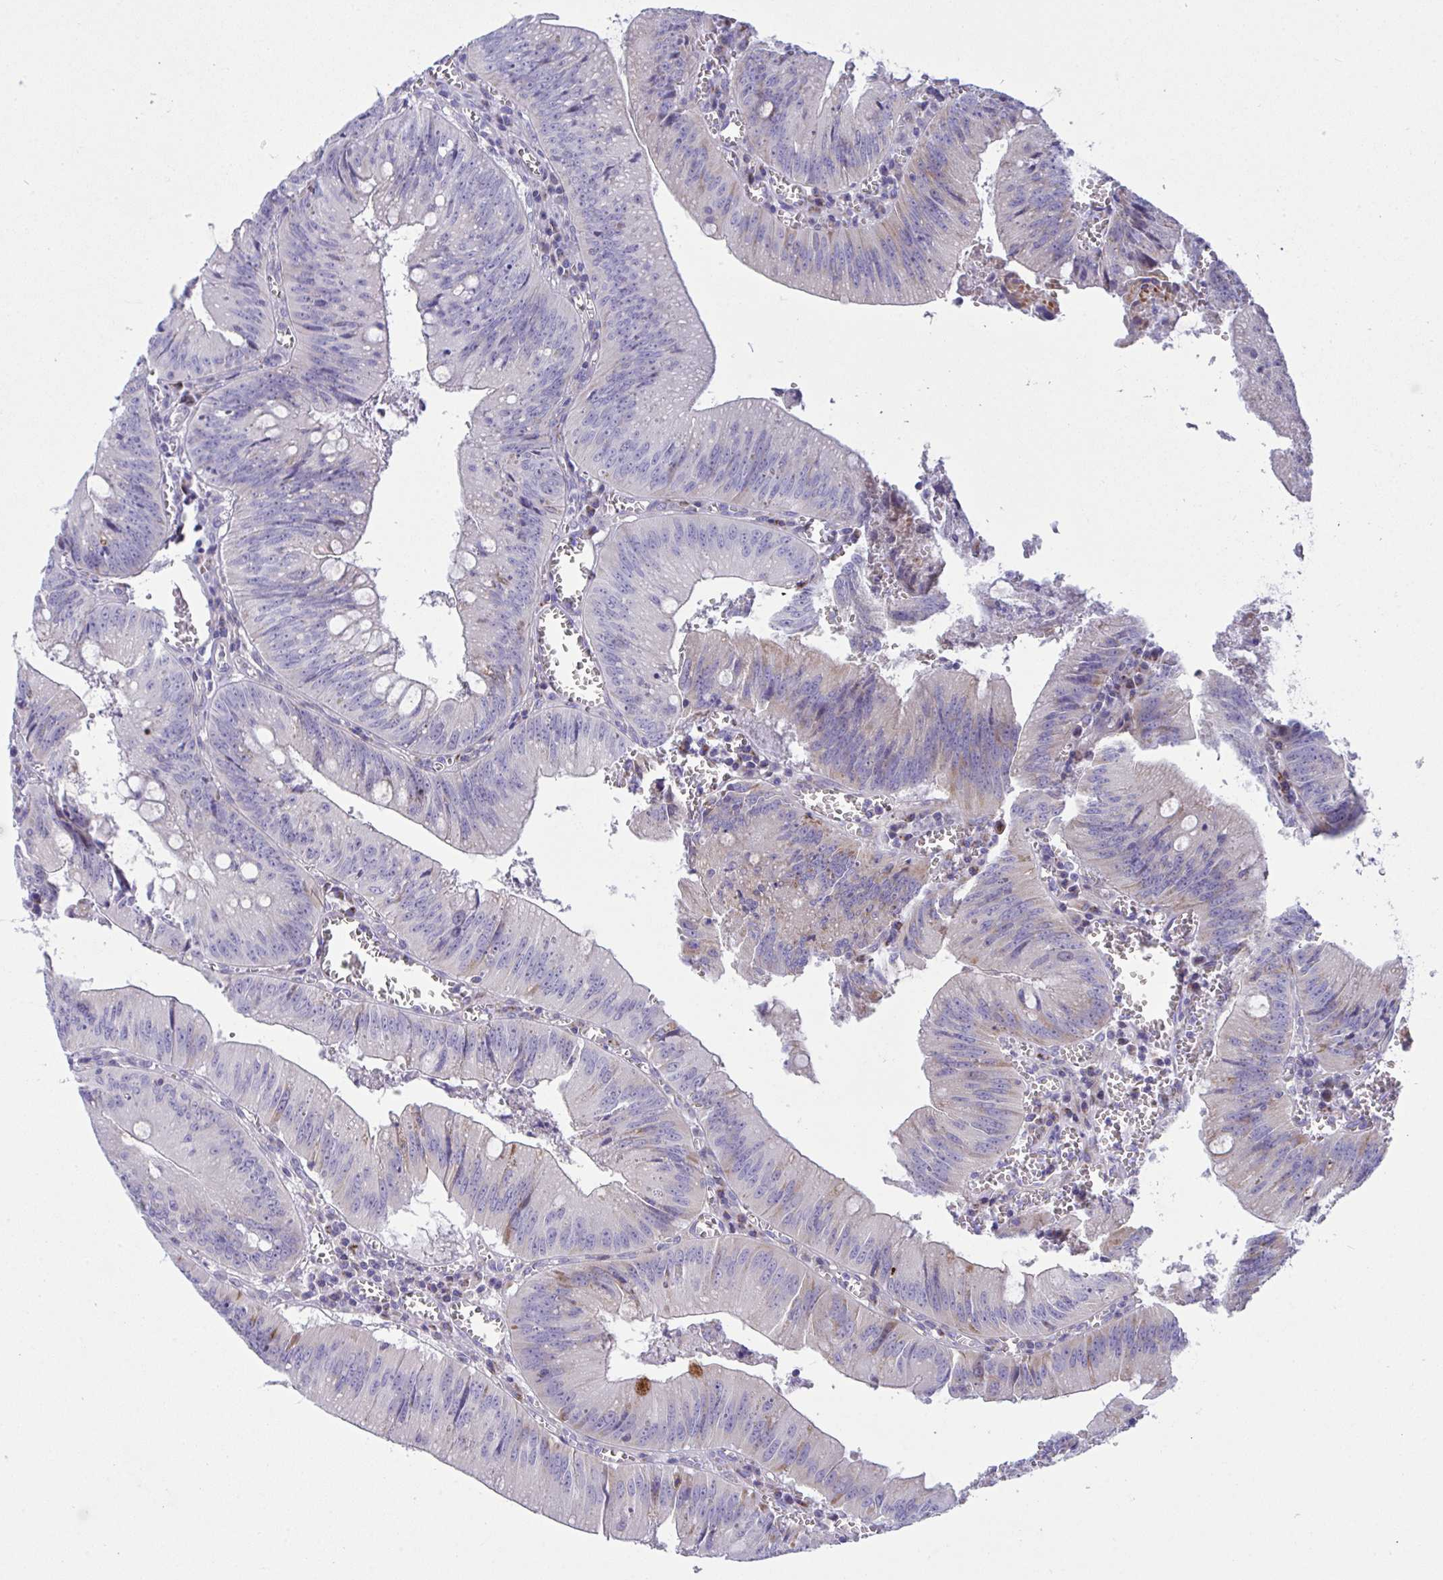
{"staining": {"intensity": "negative", "quantity": "none", "location": "none"}, "tissue": "colorectal cancer", "cell_type": "Tumor cells", "image_type": "cancer", "snomed": [{"axis": "morphology", "description": "Adenocarcinoma, NOS"}, {"axis": "topography", "description": "Rectum"}], "caption": "Adenocarcinoma (colorectal) was stained to show a protein in brown. There is no significant staining in tumor cells.", "gene": "DTX3", "patient": {"sex": "female", "age": 81}}